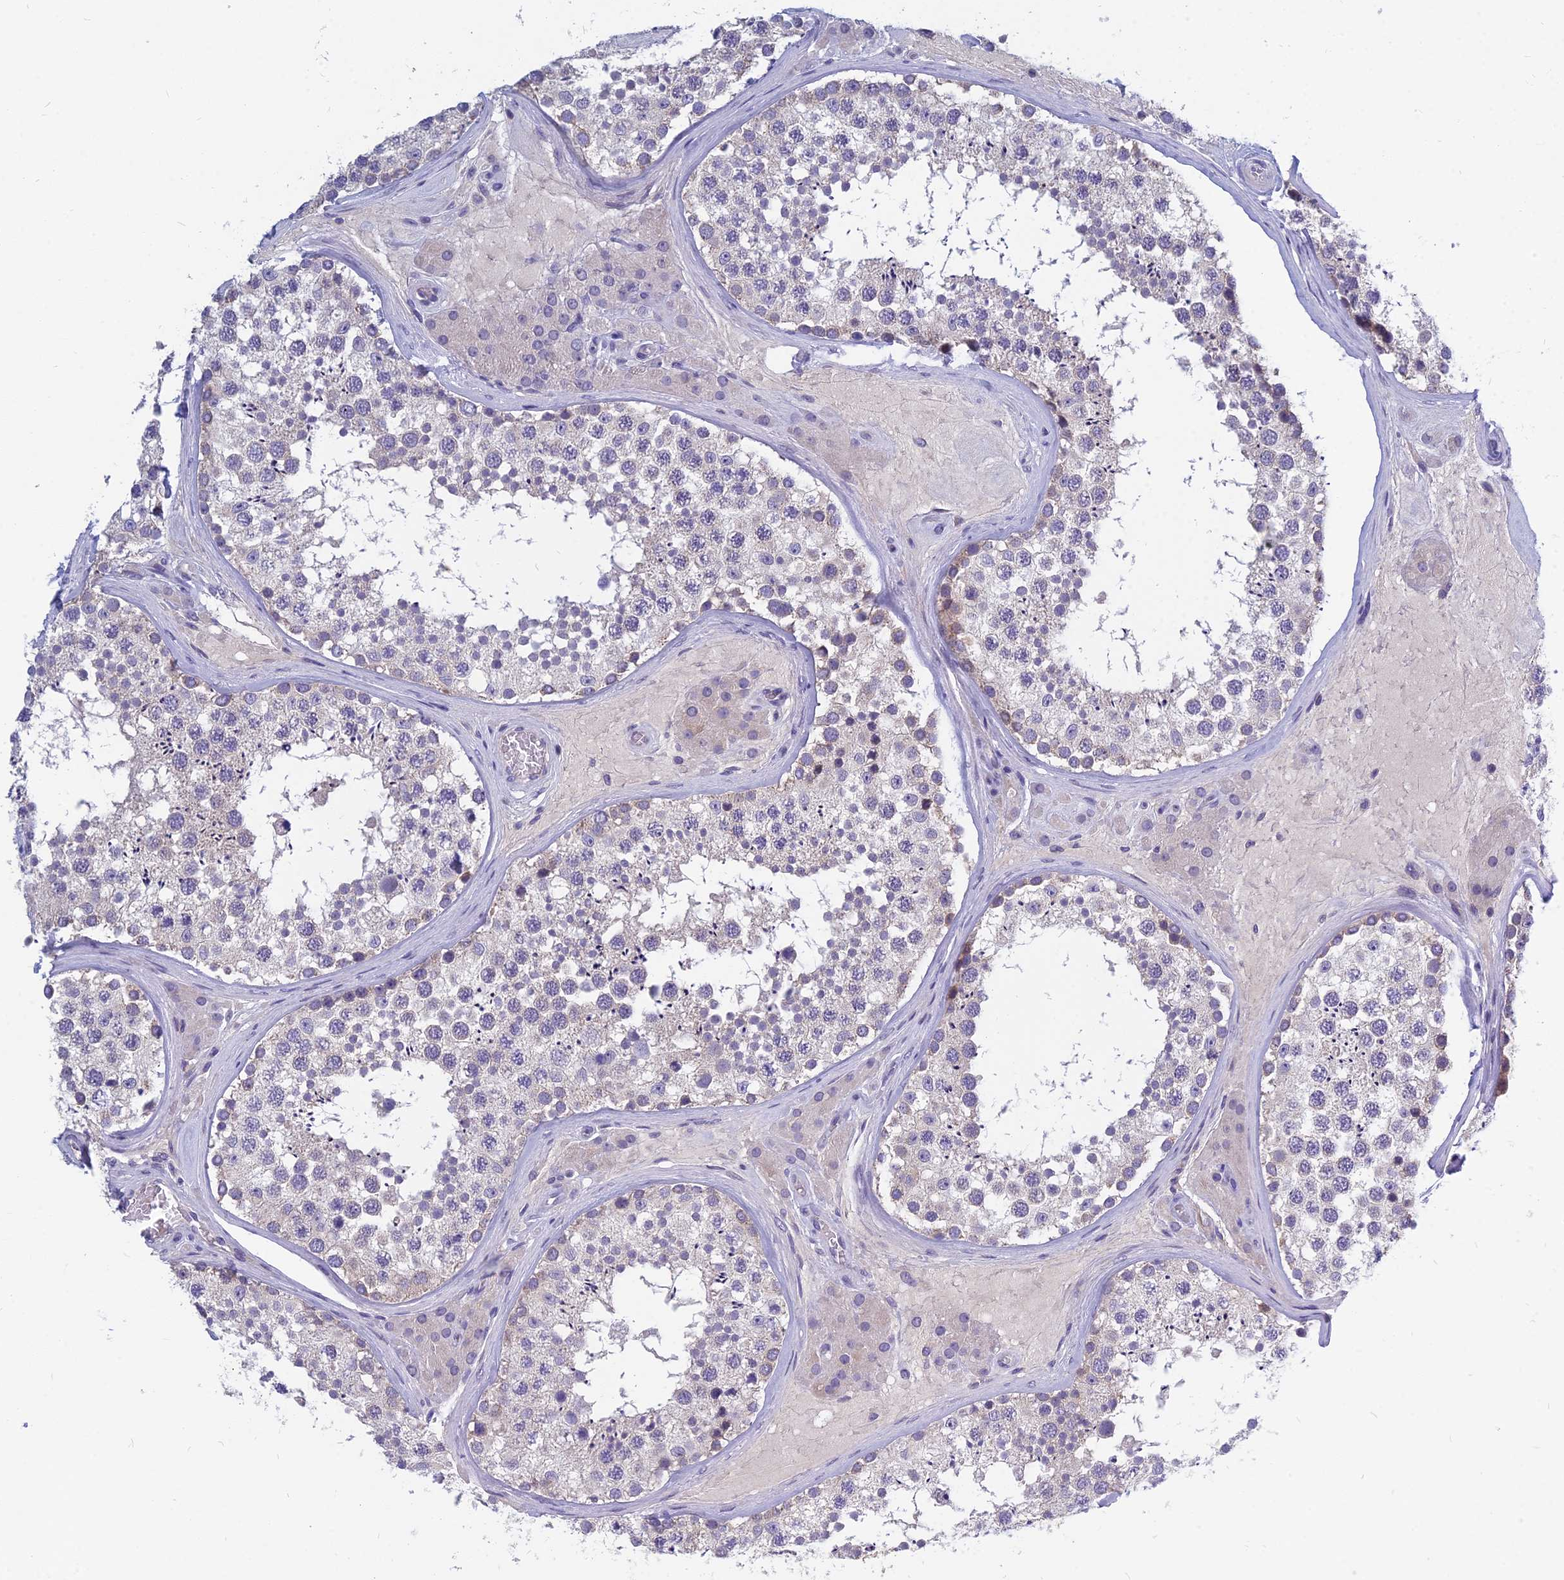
{"staining": {"intensity": "weak", "quantity": "<25%", "location": "cytoplasmic/membranous"}, "tissue": "testis", "cell_type": "Cells in seminiferous ducts", "image_type": "normal", "snomed": [{"axis": "morphology", "description": "Normal tissue, NOS"}, {"axis": "topography", "description": "Testis"}], "caption": "Protein analysis of normal testis reveals no significant positivity in cells in seminiferous ducts.", "gene": "RBM41", "patient": {"sex": "male", "age": 46}}